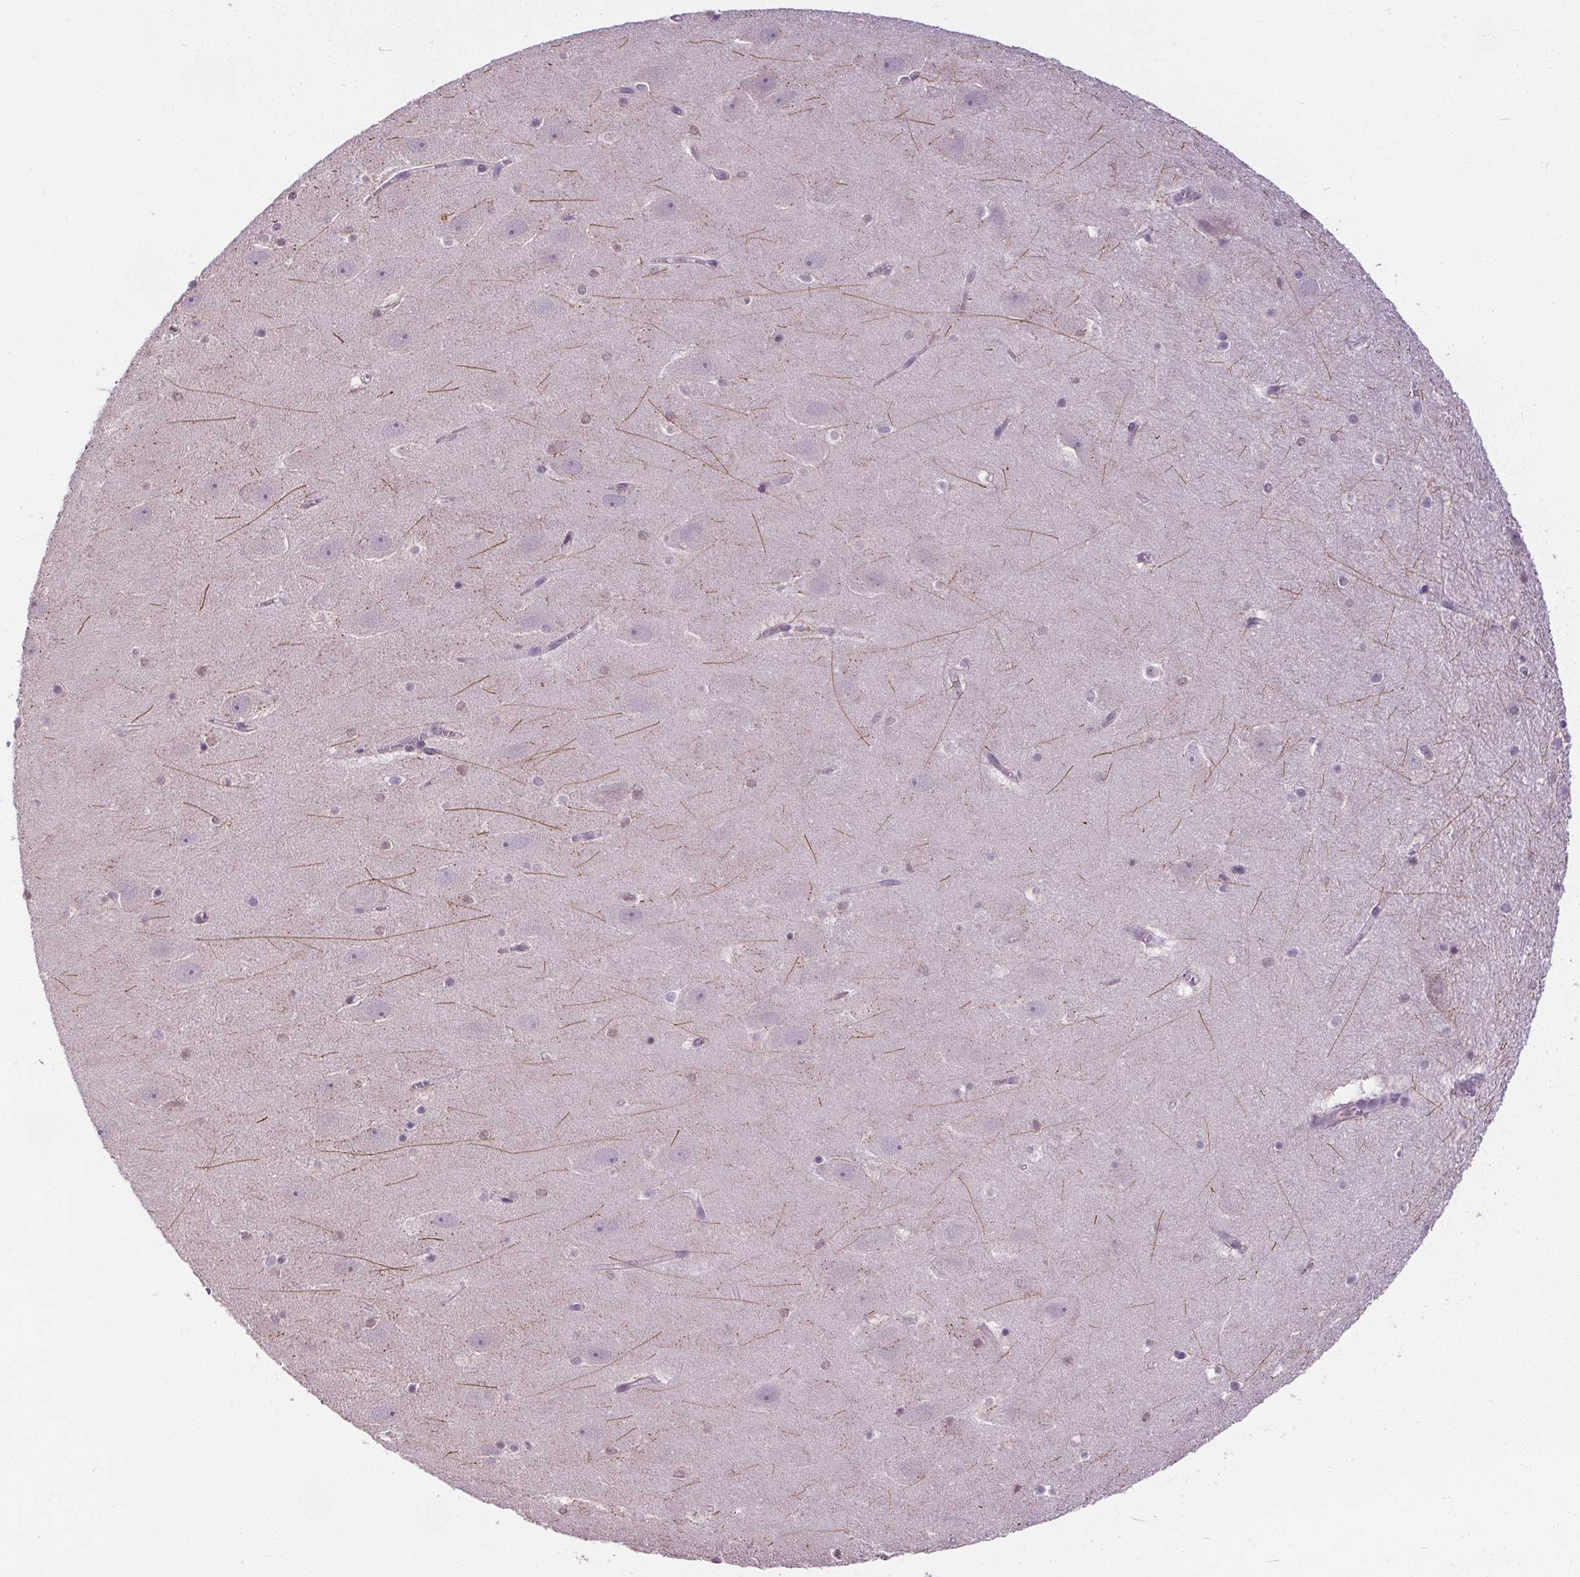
{"staining": {"intensity": "negative", "quantity": "none", "location": "none"}, "tissue": "hippocampus", "cell_type": "Glial cells", "image_type": "normal", "snomed": [{"axis": "morphology", "description": "Normal tissue, NOS"}, {"axis": "topography", "description": "Hippocampus"}], "caption": "IHC photomicrograph of normal human hippocampus stained for a protein (brown), which exhibits no expression in glial cells. The staining was performed using DAB to visualize the protein expression in brown, while the nuclei were stained in blue with hematoxylin (Magnification: 20x).", "gene": "TMEM240", "patient": {"sex": "male", "age": 45}}